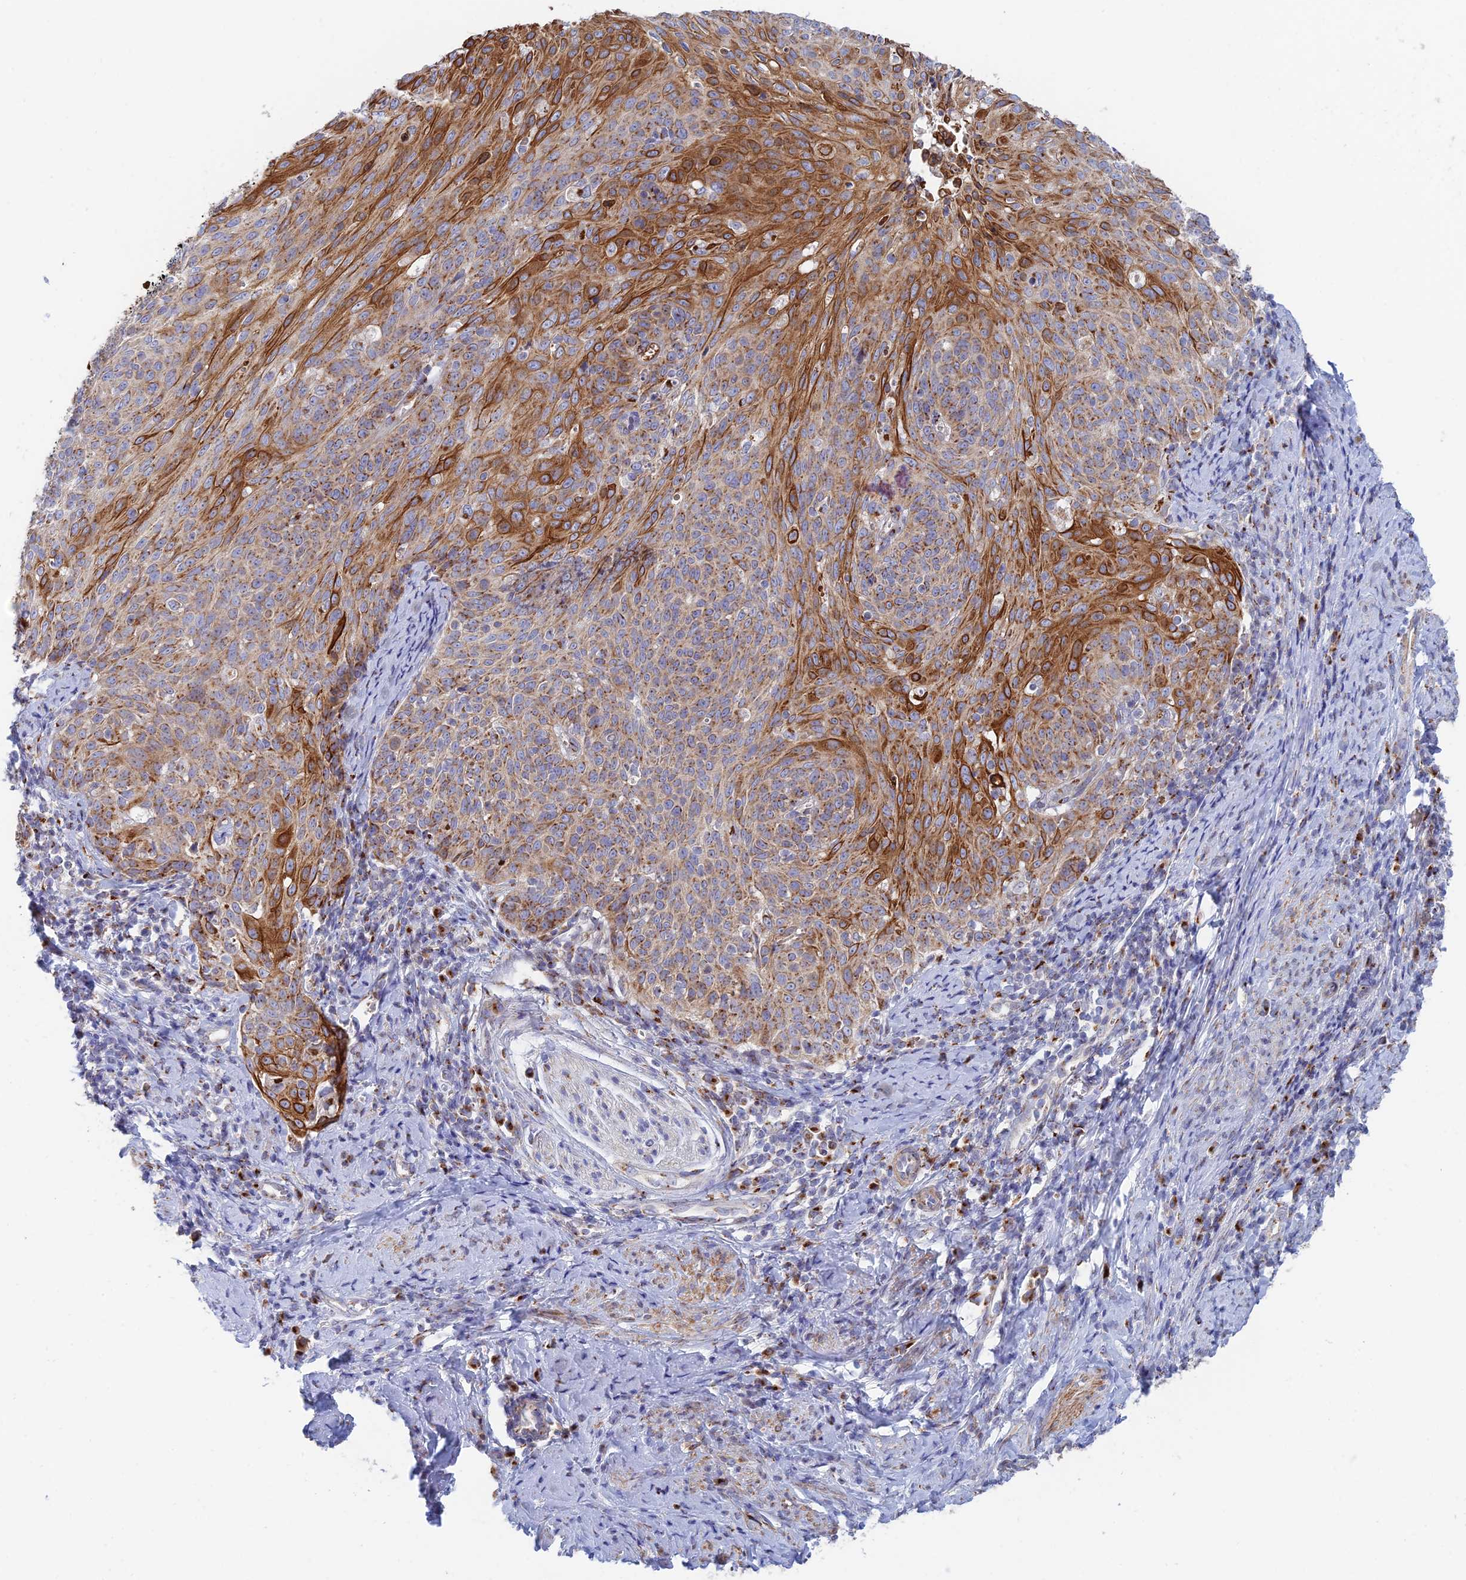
{"staining": {"intensity": "moderate", "quantity": ">75%", "location": "cytoplasmic/membranous"}, "tissue": "cervical cancer", "cell_type": "Tumor cells", "image_type": "cancer", "snomed": [{"axis": "morphology", "description": "Squamous cell carcinoma, NOS"}, {"axis": "topography", "description": "Cervix"}], "caption": "Cervical cancer (squamous cell carcinoma) stained with a protein marker demonstrates moderate staining in tumor cells.", "gene": "HS2ST1", "patient": {"sex": "female", "age": 70}}